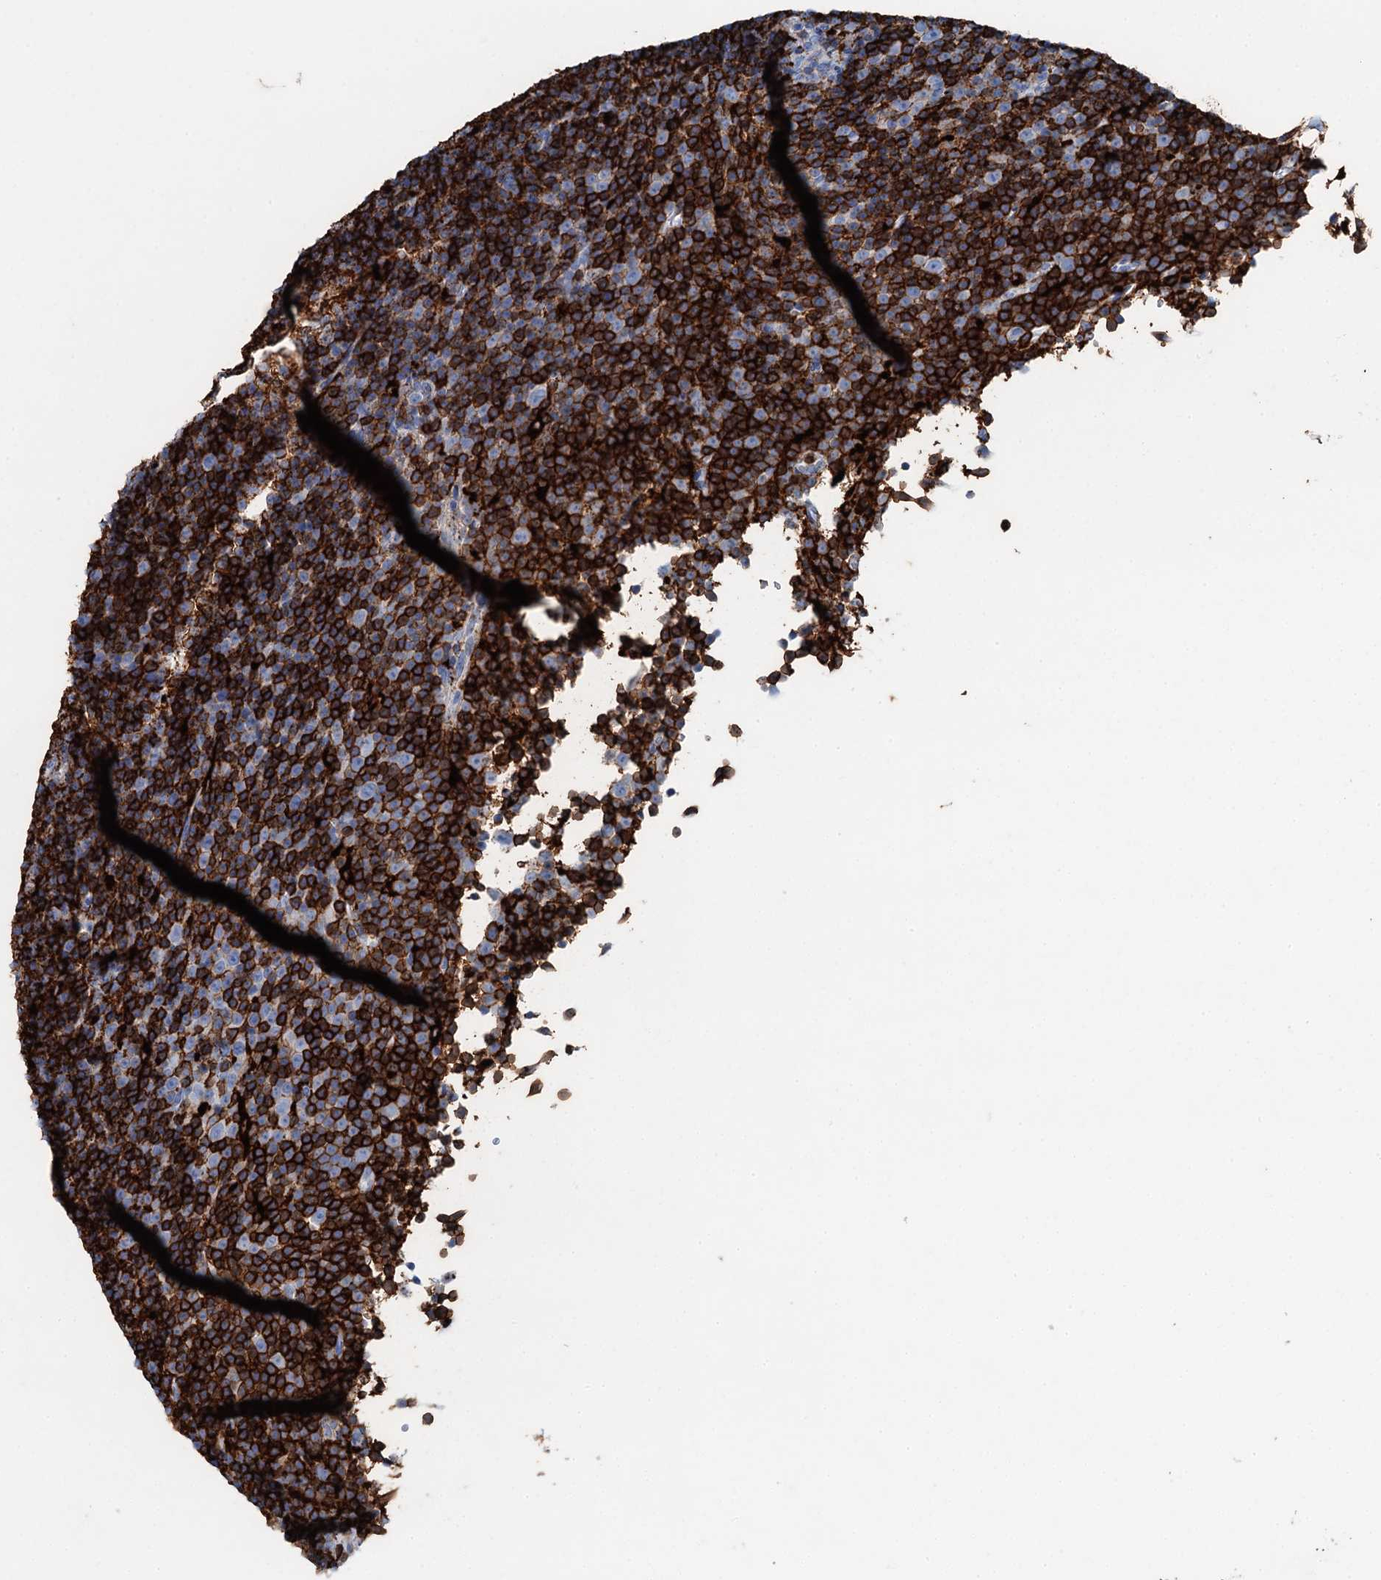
{"staining": {"intensity": "strong", "quantity": ">75%", "location": "cytoplasmic/membranous"}, "tissue": "lymphoma", "cell_type": "Tumor cells", "image_type": "cancer", "snomed": [{"axis": "morphology", "description": "Malignant lymphoma, non-Hodgkin's type, Low grade"}, {"axis": "topography", "description": "Lymph node"}], "caption": "Strong cytoplasmic/membranous positivity for a protein is identified in approximately >75% of tumor cells of lymphoma using IHC.", "gene": "PLAC8", "patient": {"sex": "female", "age": 67}}